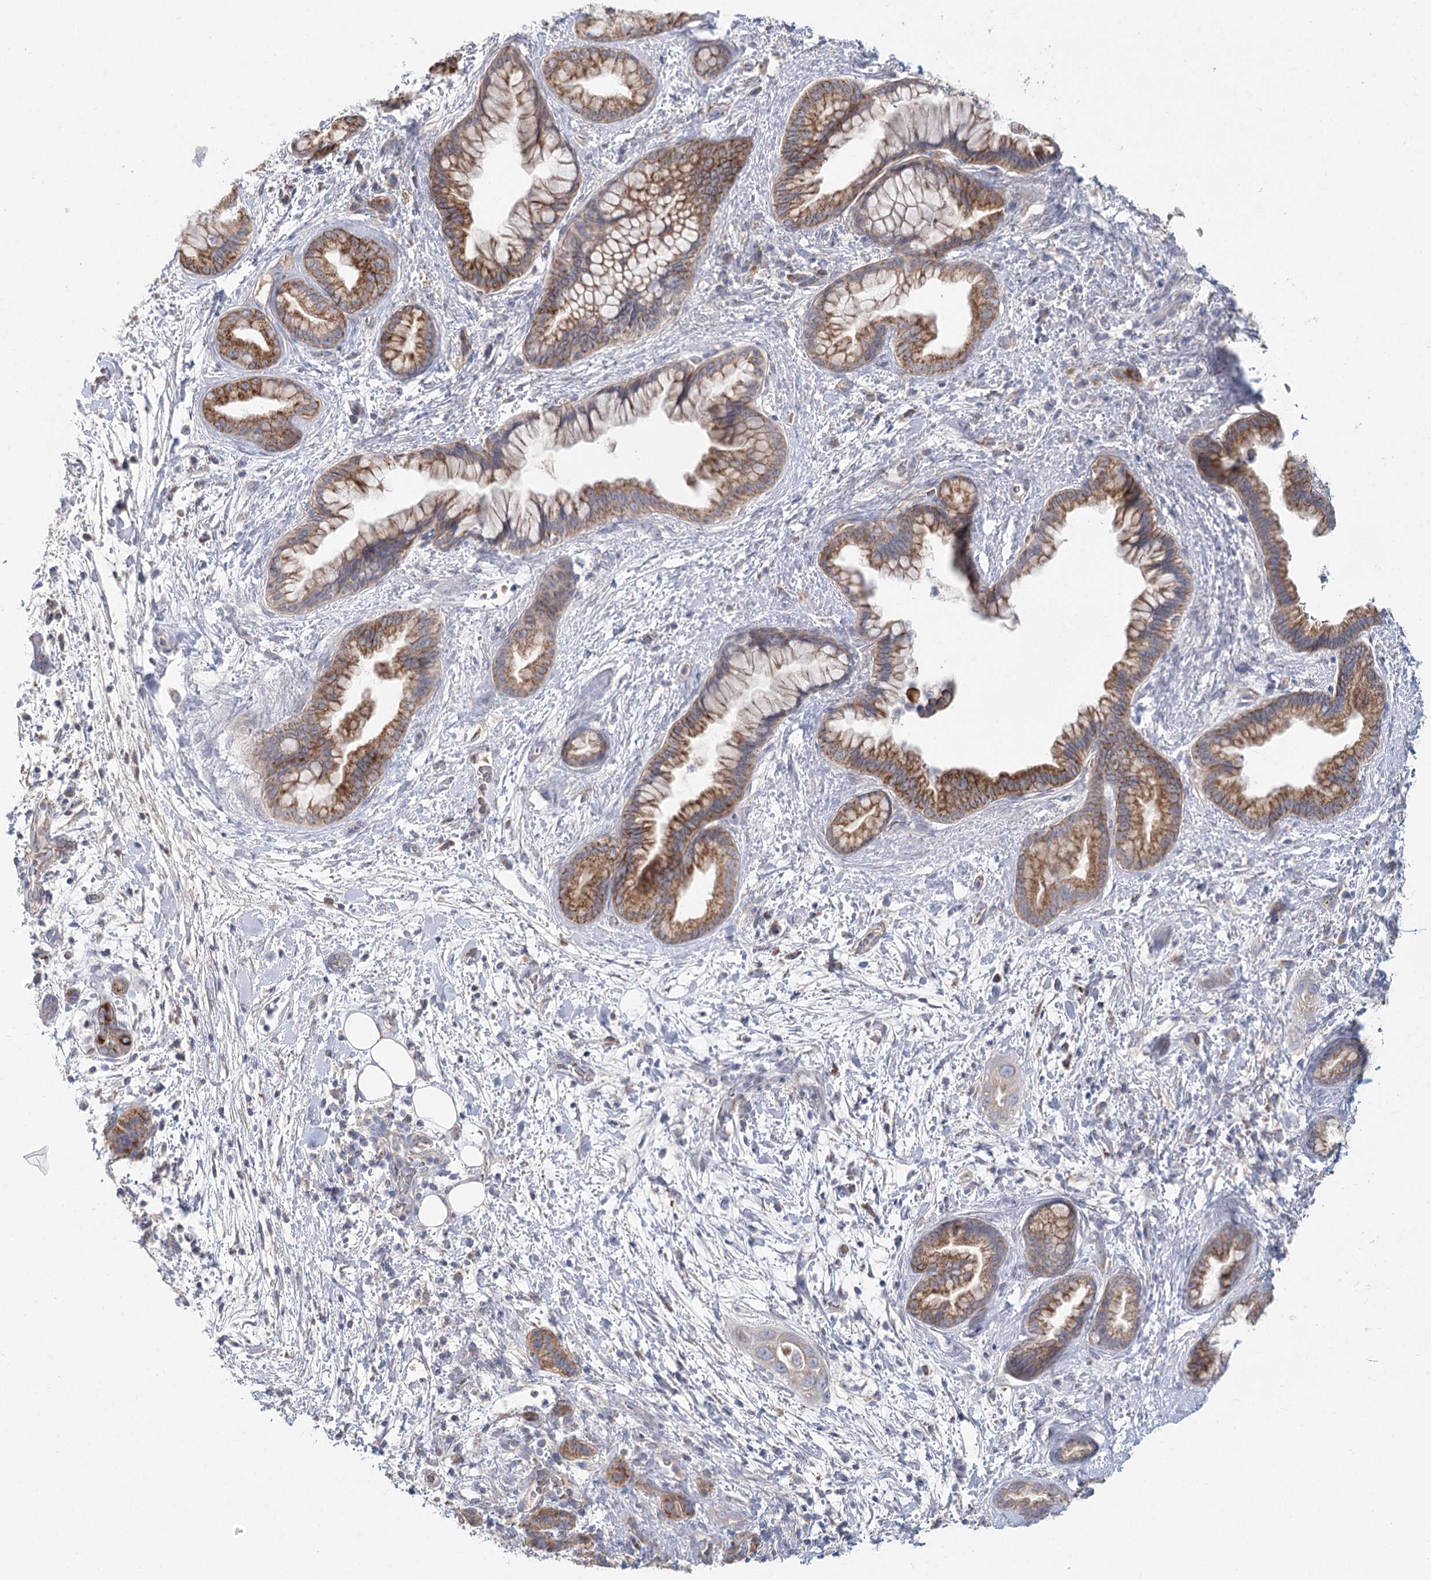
{"staining": {"intensity": "moderate", "quantity": ">75%", "location": "cytoplasmic/membranous"}, "tissue": "pancreatic cancer", "cell_type": "Tumor cells", "image_type": "cancer", "snomed": [{"axis": "morphology", "description": "Adenocarcinoma, NOS"}, {"axis": "topography", "description": "Pancreas"}], "caption": "Protein staining by immunohistochemistry reveals moderate cytoplasmic/membranous positivity in about >75% of tumor cells in pancreatic cancer.", "gene": "ARHGAP44", "patient": {"sex": "female", "age": 78}}